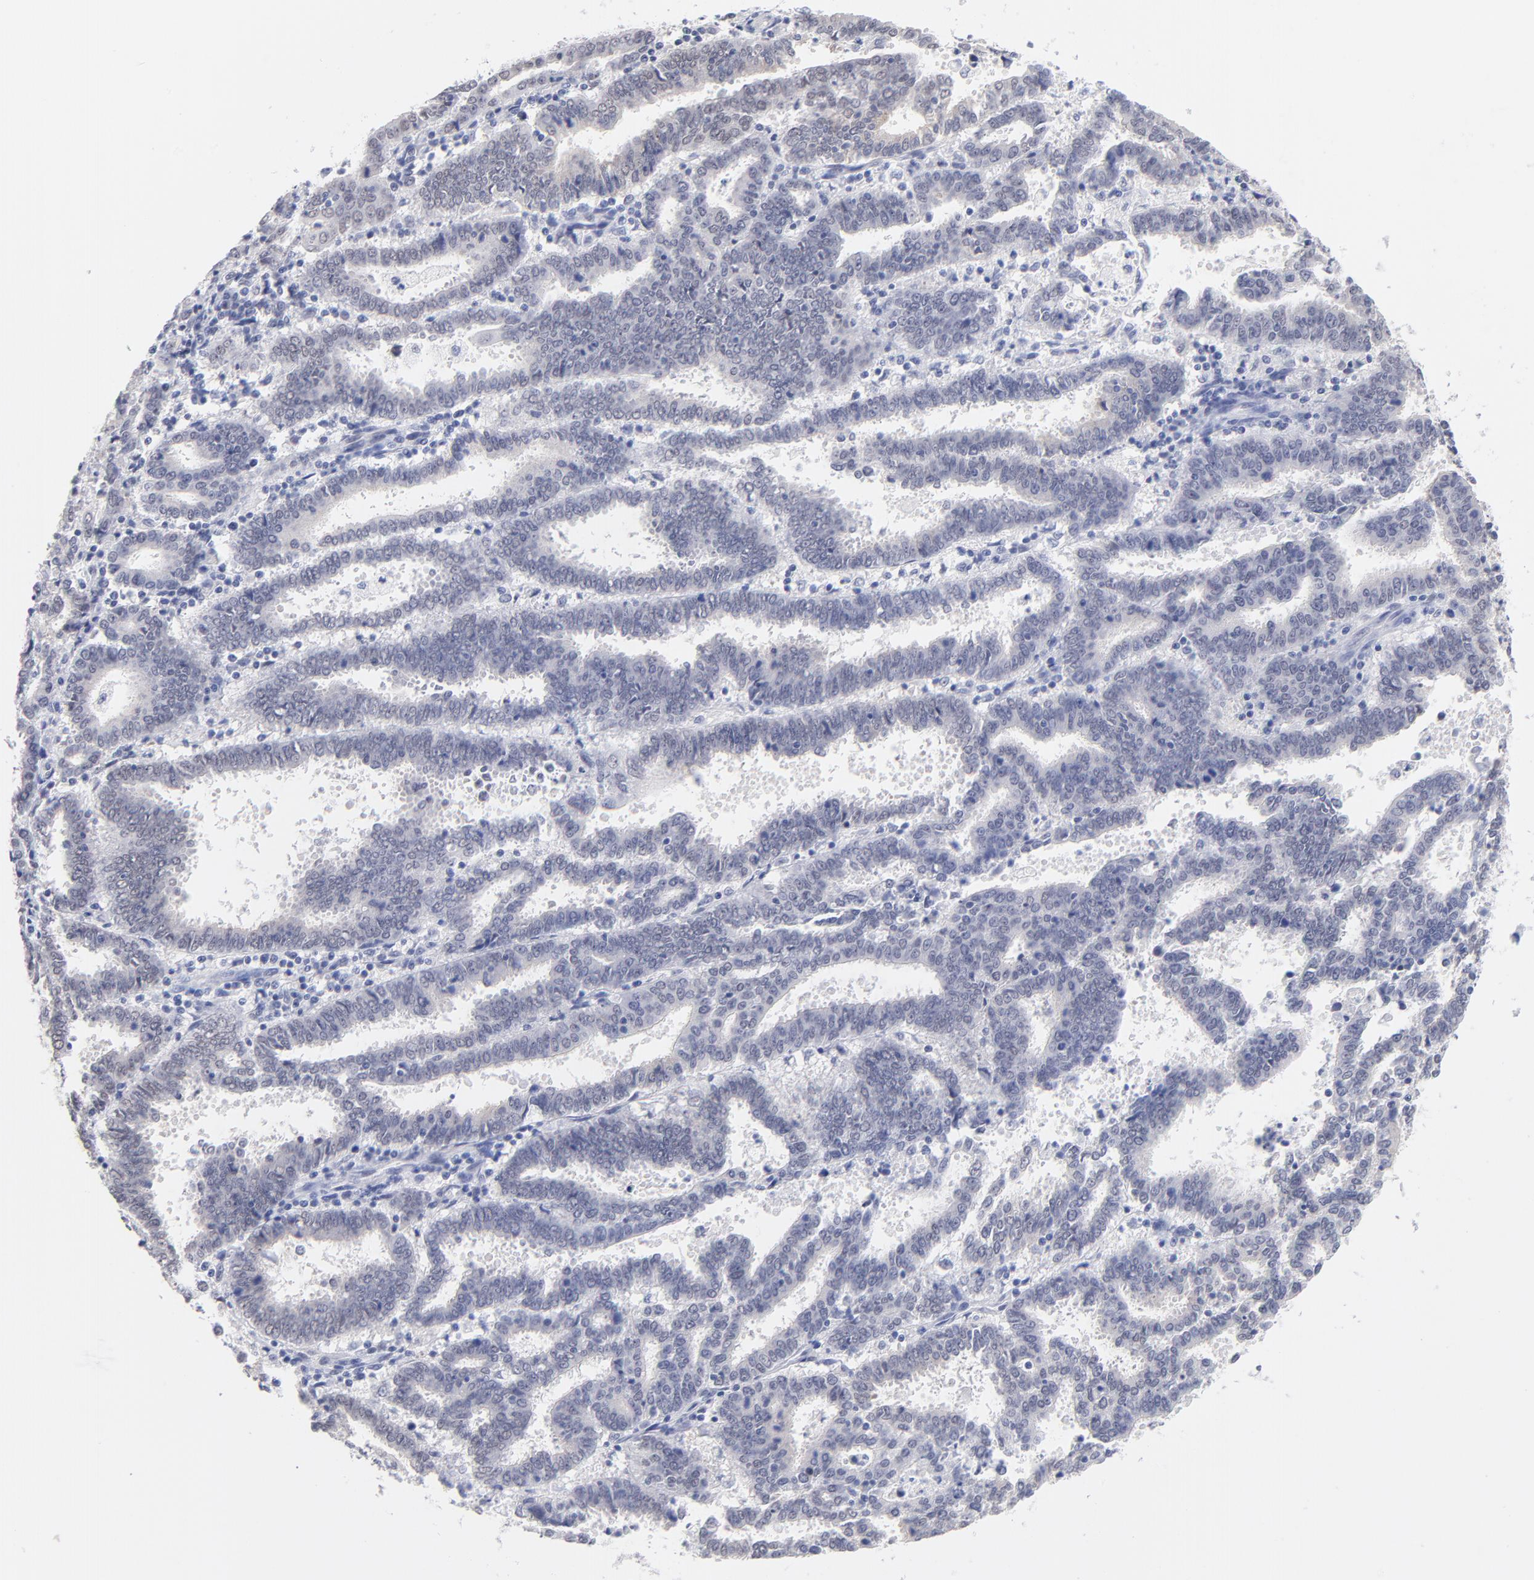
{"staining": {"intensity": "negative", "quantity": "none", "location": "none"}, "tissue": "endometrial cancer", "cell_type": "Tumor cells", "image_type": "cancer", "snomed": [{"axis": "morphology", "description": "Adenocarcinoma, NOS"}, {"axis": "topography", "description": "Uterus"}], "caption": "High magnification brightfield microscopy of endometrial cancer stained with DAB (brown) and counterstained with hematoxylin (blue): tumor cells show no significant positivity.", "gene": "ZNF74", "patient": {"sex": "female", "age": 83}}